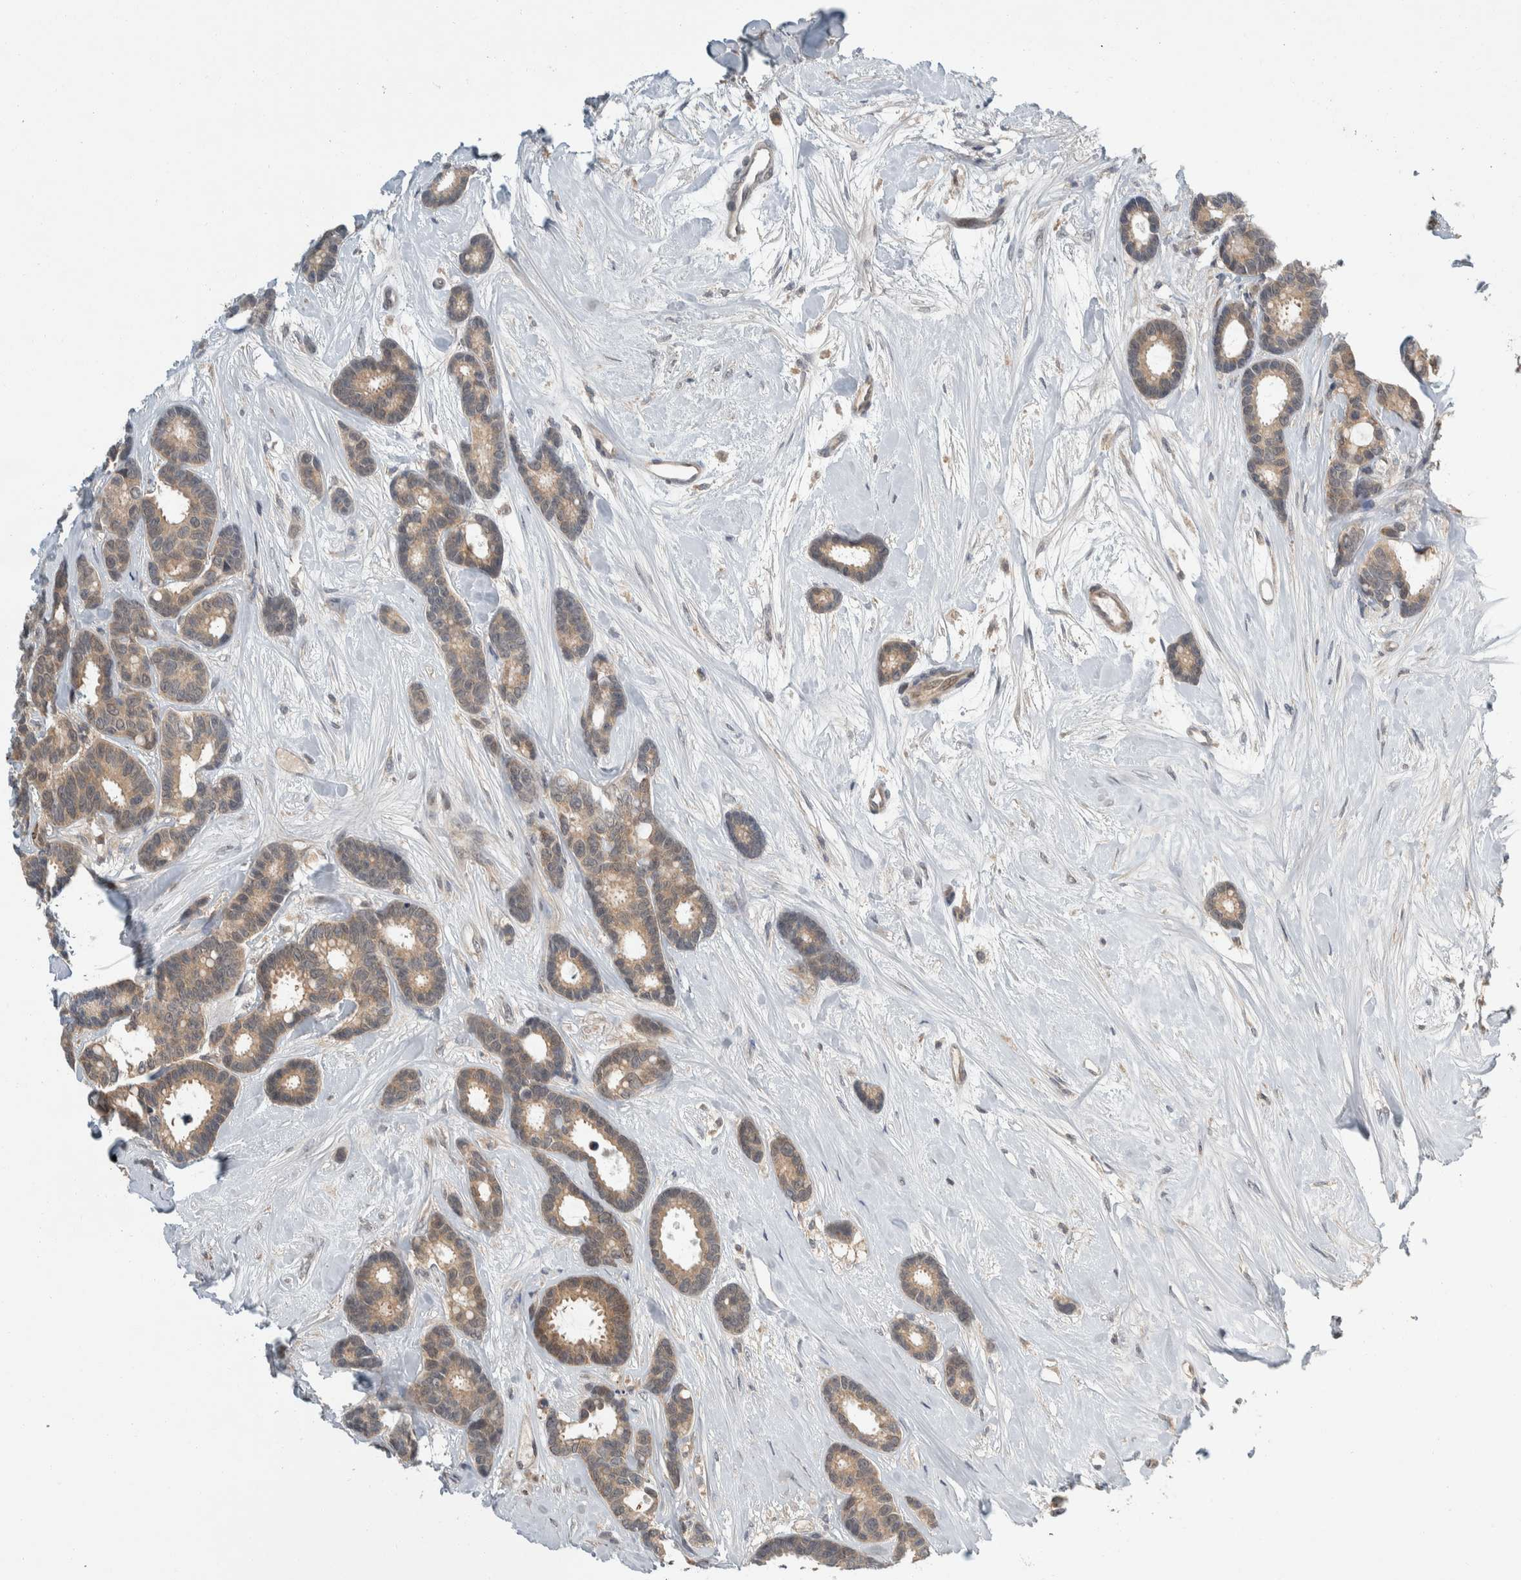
{"staining": {"intensity": "weak", "quantity": ">75%", "location": "cytoplasmic/membranous"}, "tissue": "breast cancer", "cell_type": "Tumor cells", "image_type": "cancer", "snomed": [{"axis": "morphology", "description": "Duct carcinoma"}, {"axis": "topography", "description": "Breast"}], "caption": "Breast invasive ductal carcinoma stained with DAB (3,3'-diaminobenzidine) IHC shows low levels of weak cytoplasmic/membranous staining in approximately >75% of tumor cells.", "gene": "SHPK", "patient": {"sex": "female", "age": 87}}